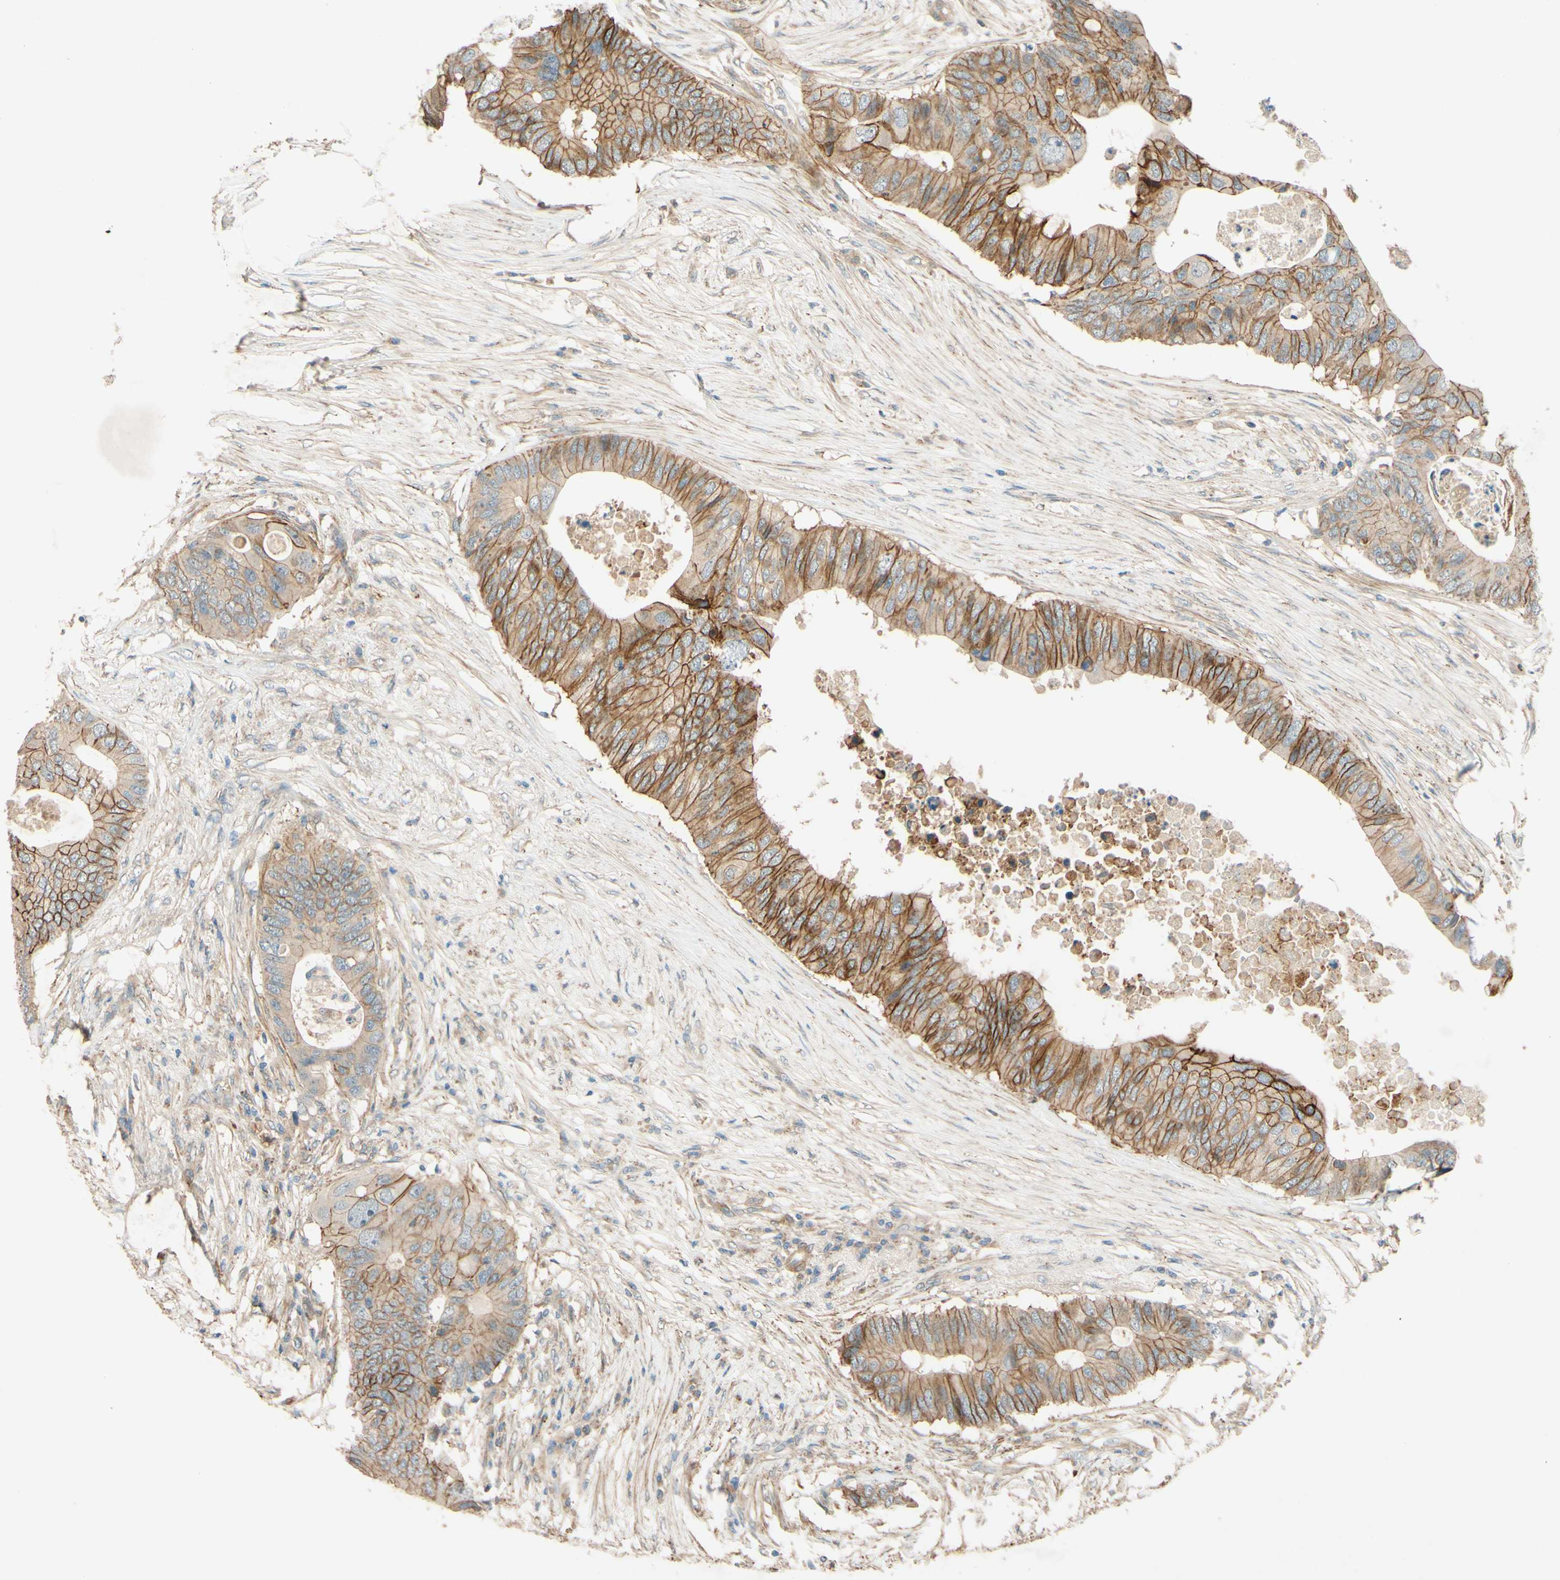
{"staining": {"intensity": "strong", "quantity": ">75%", "location": "cytoplasmic/membranous"}, "tissue": "colorectal cancer", "cell_type": "Tumor cells", "image_type": "cancer", "snomed": [{"axis": "morphology", "description": "Adenocarcinoma, NOS"}, {"axis": "topography", "description": "Colon"}], "caption": "Strong cytoplasmic/membranous staining for a protein is appreciated in approximately >75% of tumor cells of colorectal adenocarcinoma using immunohistochemistry.", "gene": "ADAM17", "patient": {"sex": "male", "age": 71}}